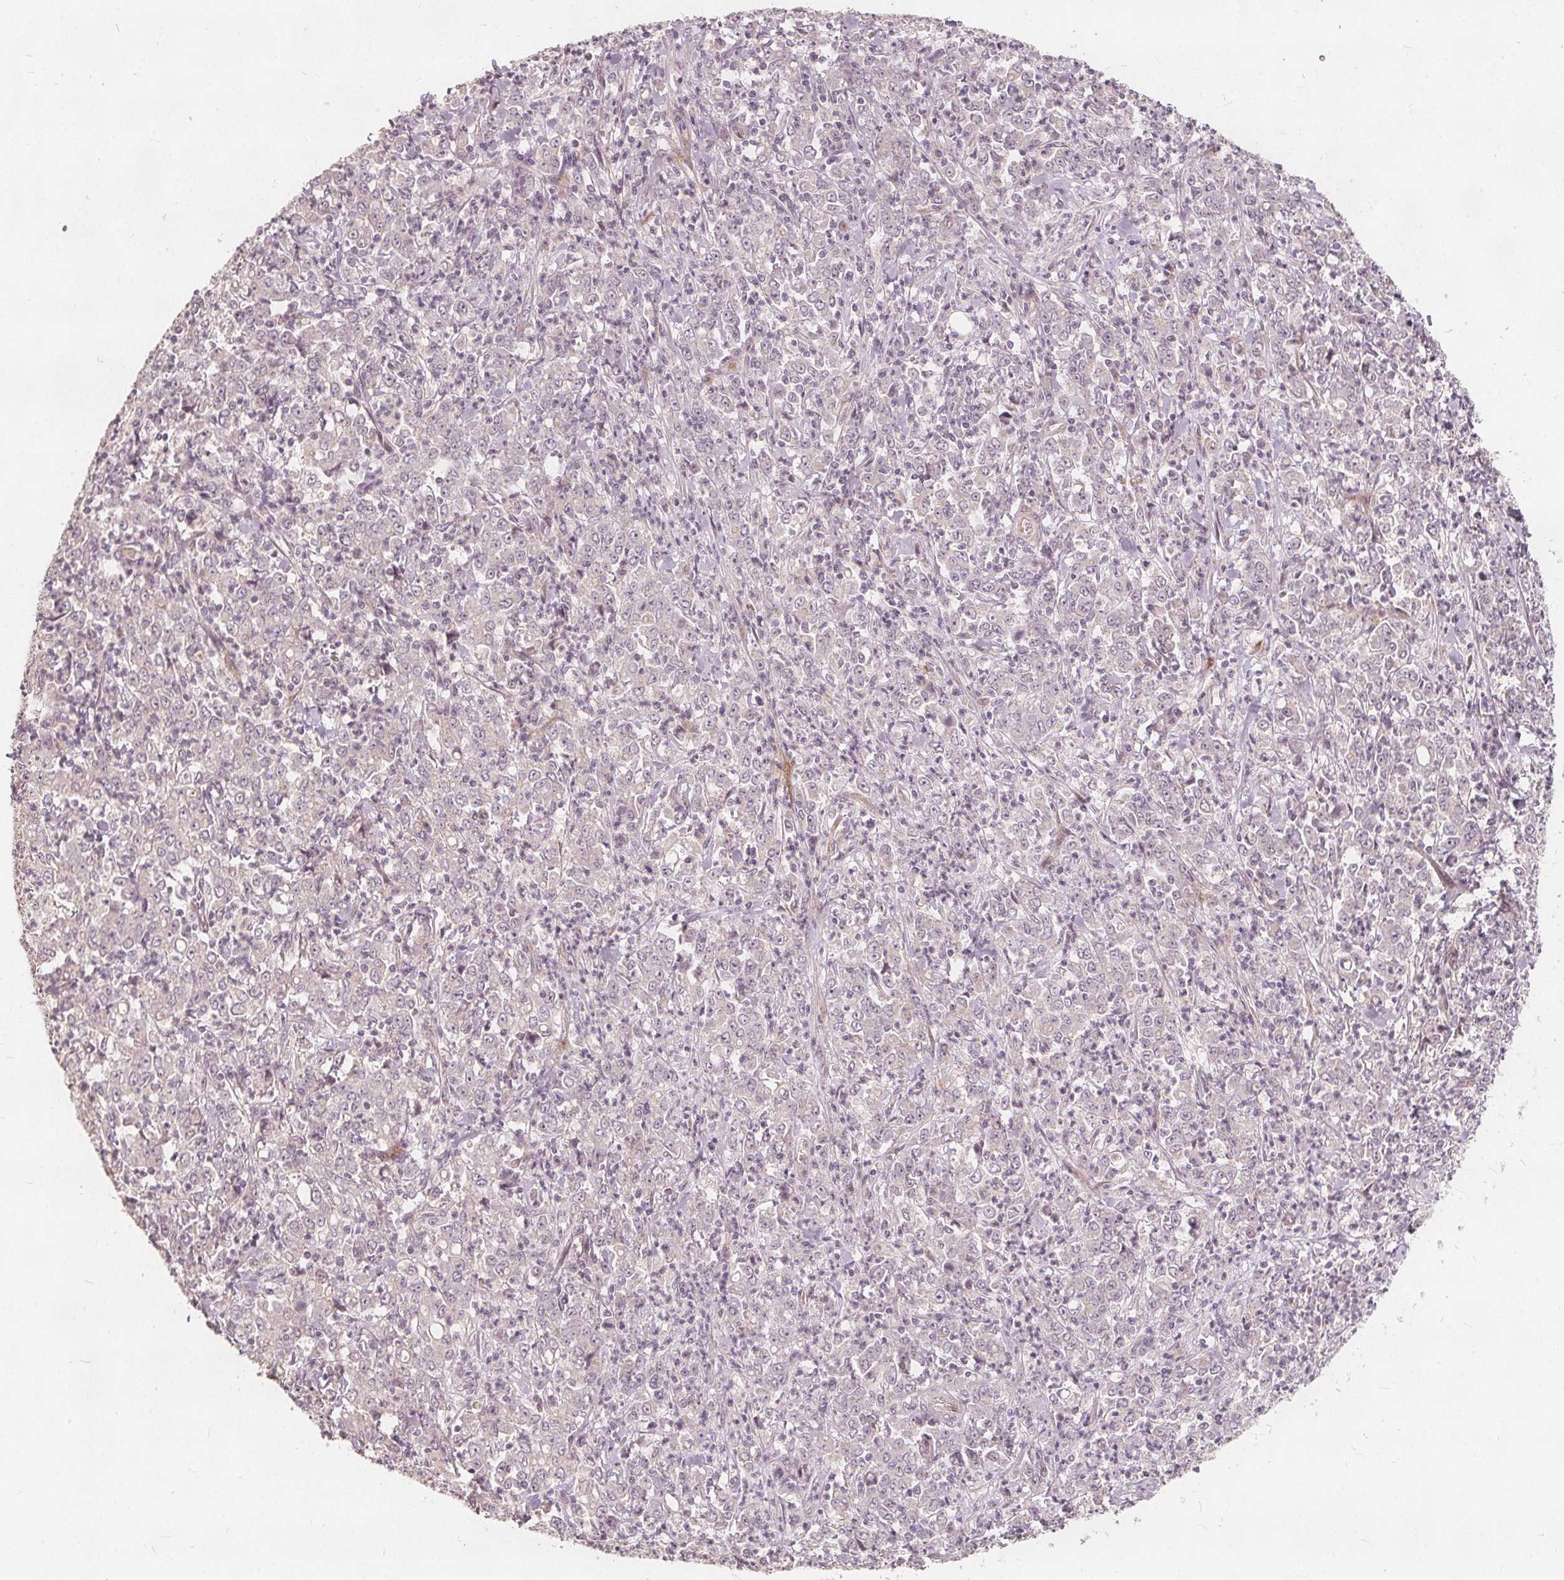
{"staining": {"intensity": "negative", "quantity": "none", "location": "none"}, "tissue": "stomach cancer", "cell_type": "Tumor cells", "image_type": "cancer", "snomed": [{"axis": "morphology", "description": "Adenocarcinoma, NOS"}, {"axis": "topography", "description": "Stomach, lower"}], "caption": "Human adenocarcinoma (stomach) stained for a protein using IHC reveals no staining in tumor cells.", "gene": "PTPRT", "patient": {"sex": "female", "age": 71}}